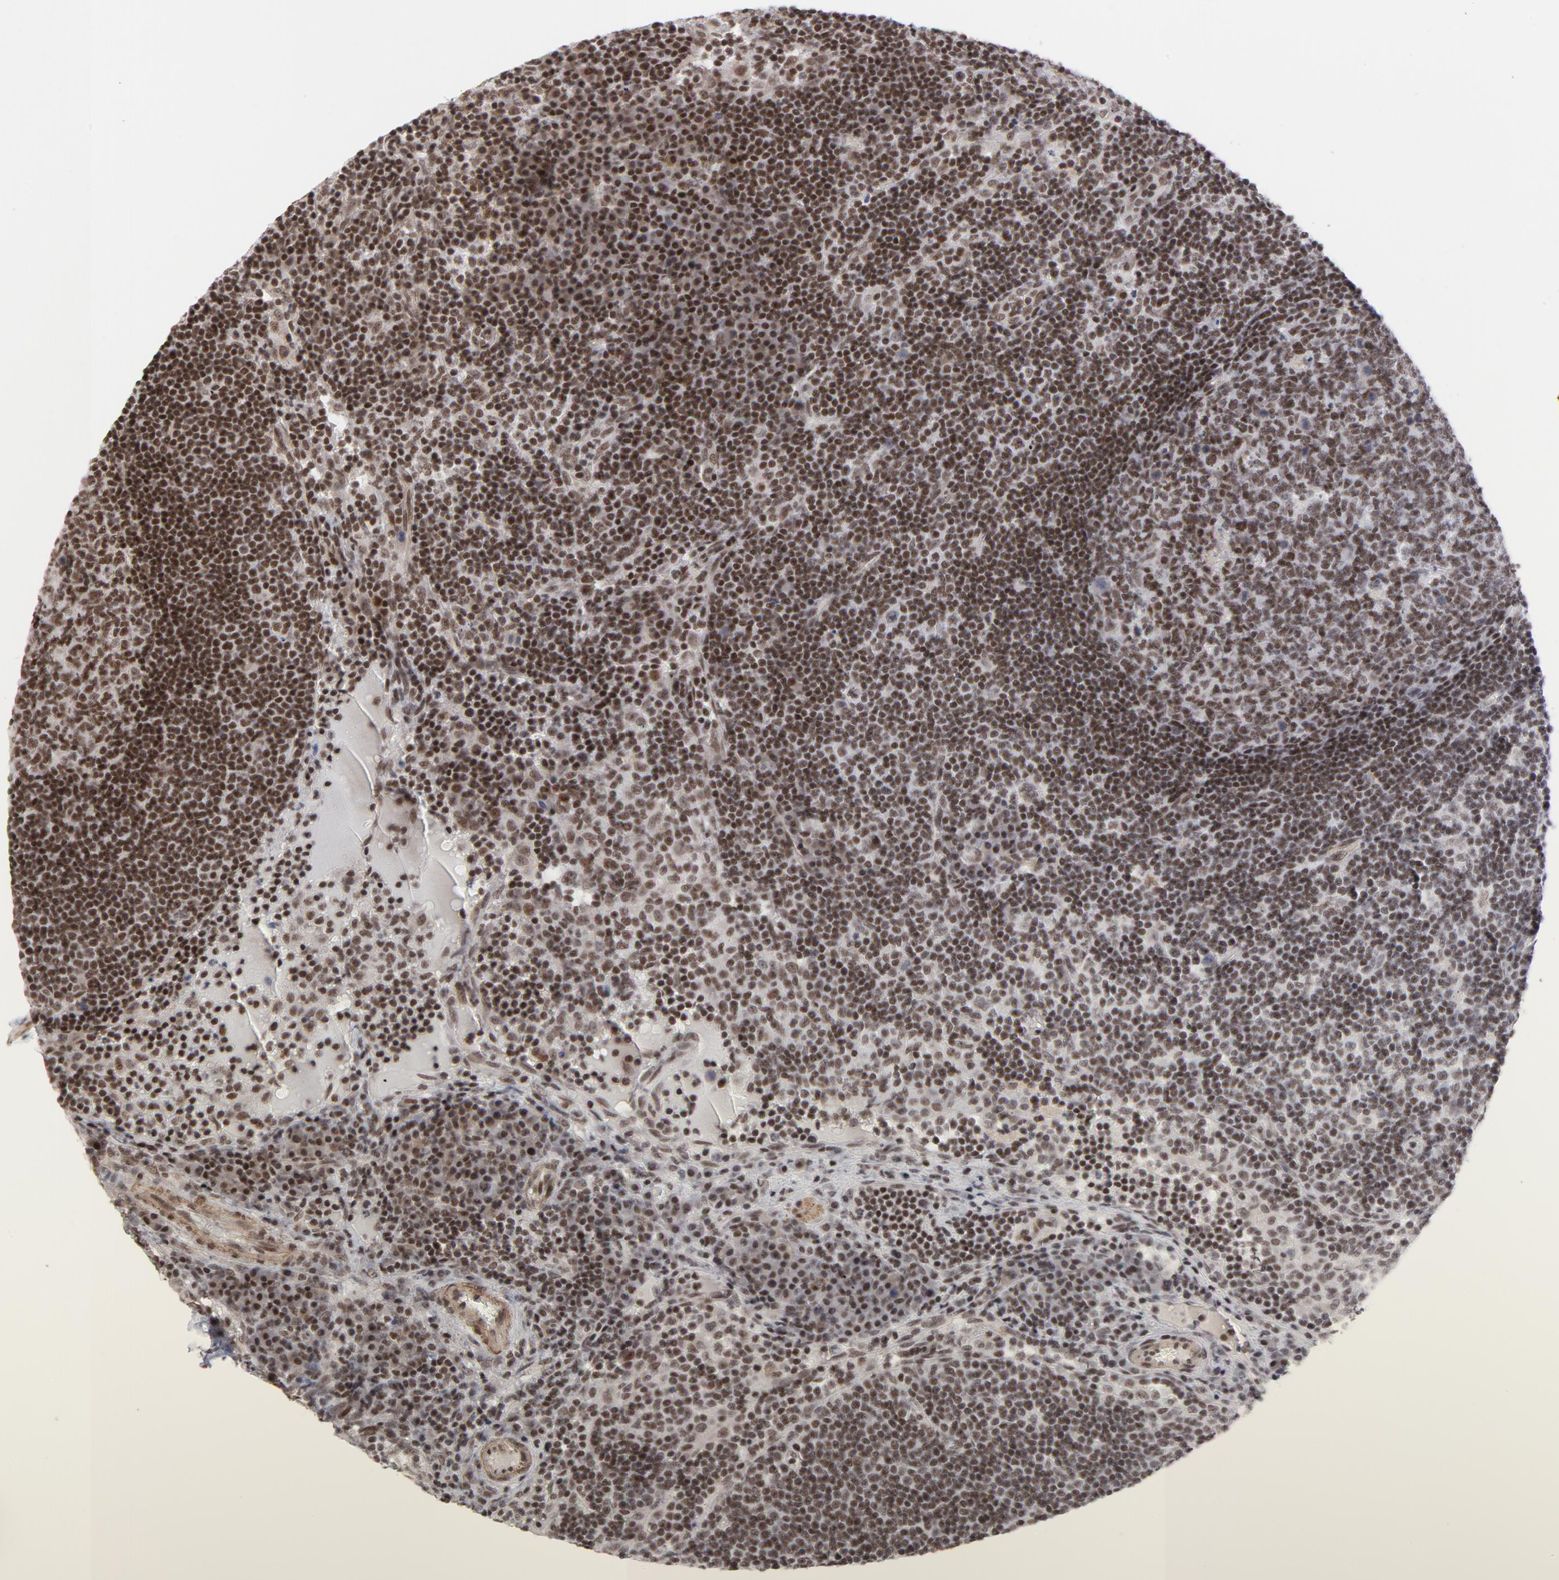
{"staining": {"intensity": "strong", "quantity": ">75%", "location": "nuclear"}, "tissue": "lymph node", "cell_type": "Germinal center cells", "image_type": "normal", "snomed": [{"axis": "morphology", "description": "Normal tissue, NOS"}, {"axis": "morphology", "description": "Squamous cell carcinoma, metastatic, NOS"}, {"axis": "topography", "description": "Lymph node"}], "caption": "Protein expression analysis of normal lymph node exhibits strong nuclear staining in approximately >75% of germinal center cells.", "gene": "CTCF", "patient": {"sex": "female", "age": 53}}